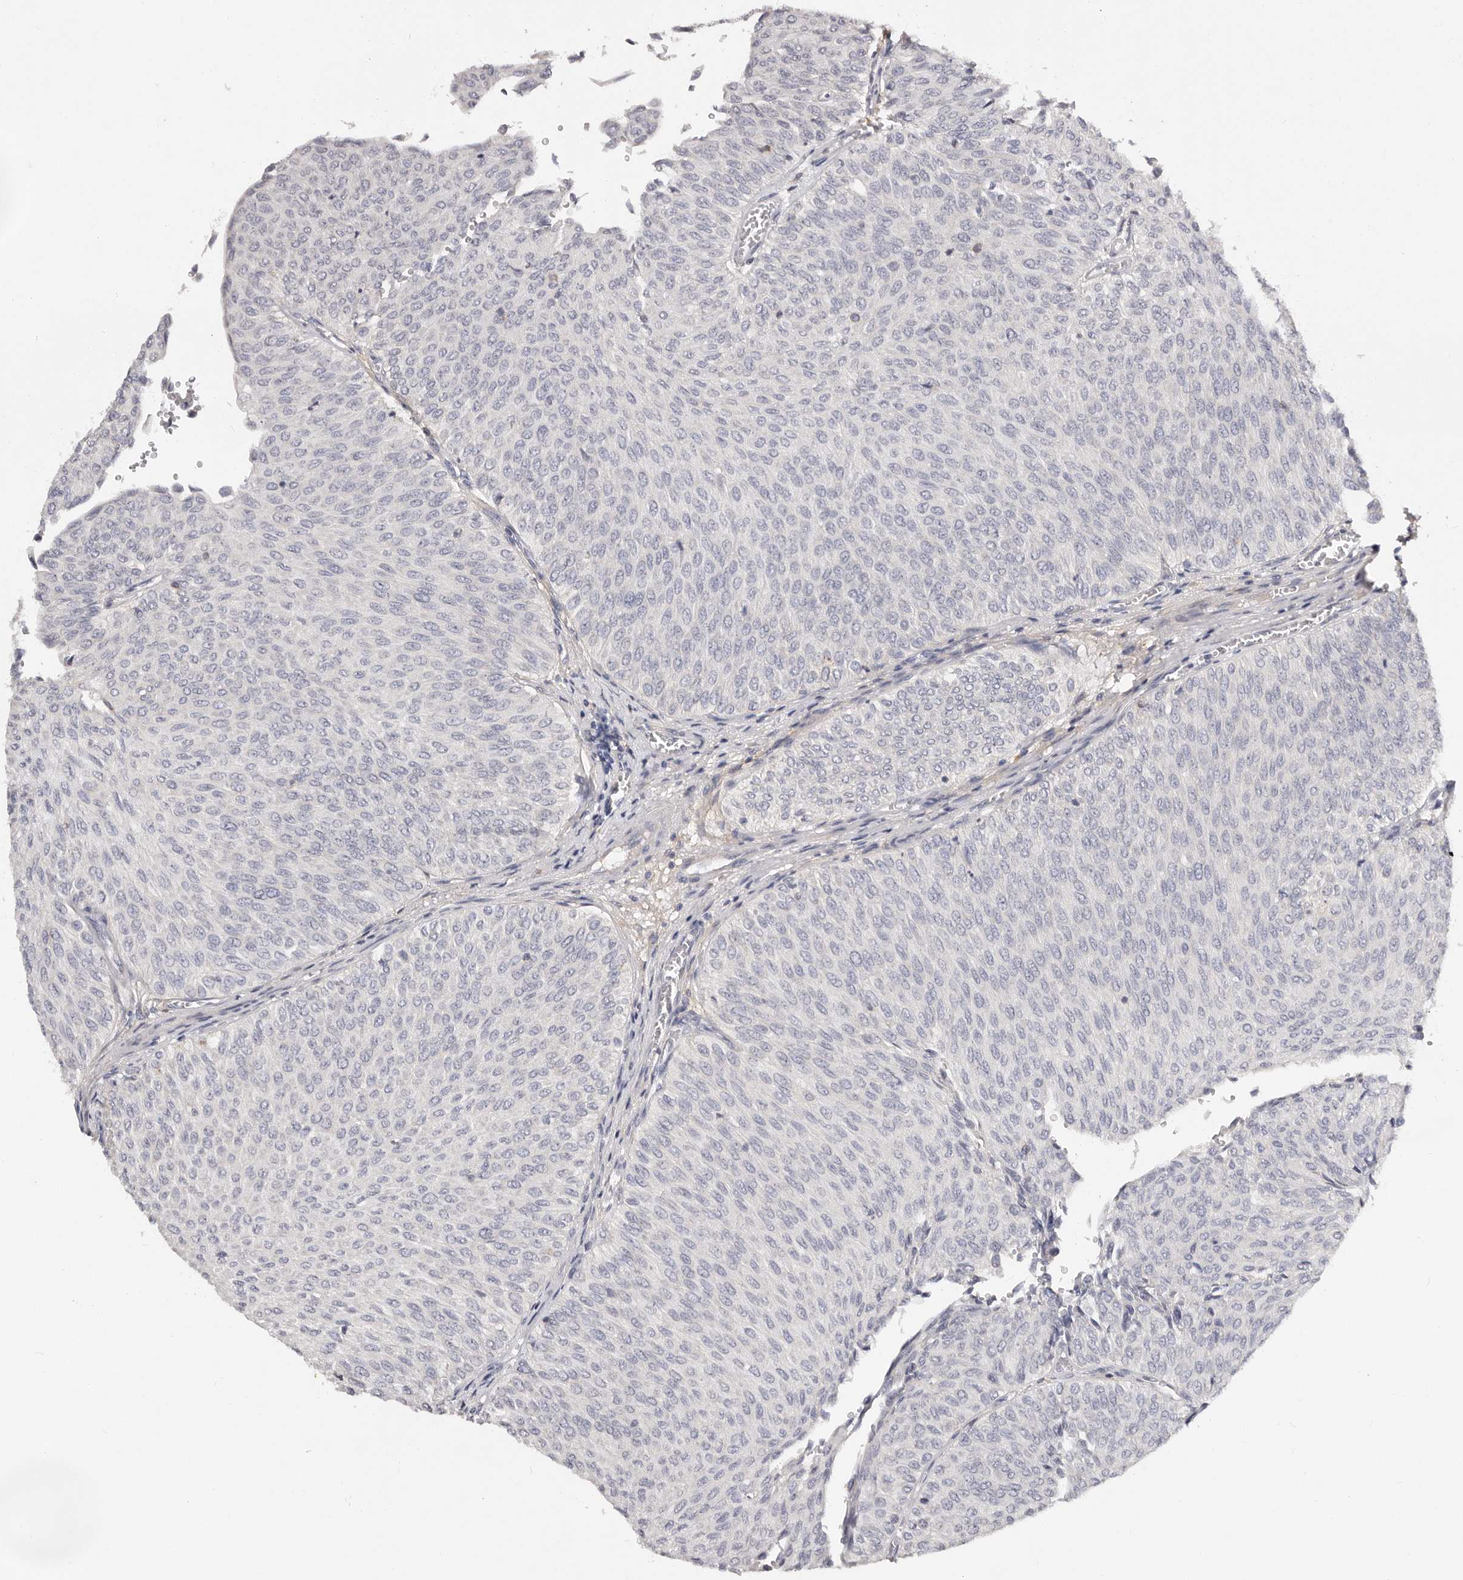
{"staining": {"intensity": "negative", "quantity": "none", "location": "none"}, "tissue": "urothelial cancer", "cell_type": "Tumor cells", "image_type": "cancer", "snomed": [{"axis": "morphology", "description": "Urothelial carcinoma, Low grade"}, {"axis": "topography", "description": "Urinary bladder"}], "caption": "Tumor cells show no significant protein expression in low-grade urothelial carcinoma. (Stains: DAB (3,3'-diaminobenzidine) immunohistochemistry with hematoxylin counter stain, Microscopy: brightfield microscopy at high magnification).", "gene": "MRPS33", "patient": {"sex": "male", "age": 78}}